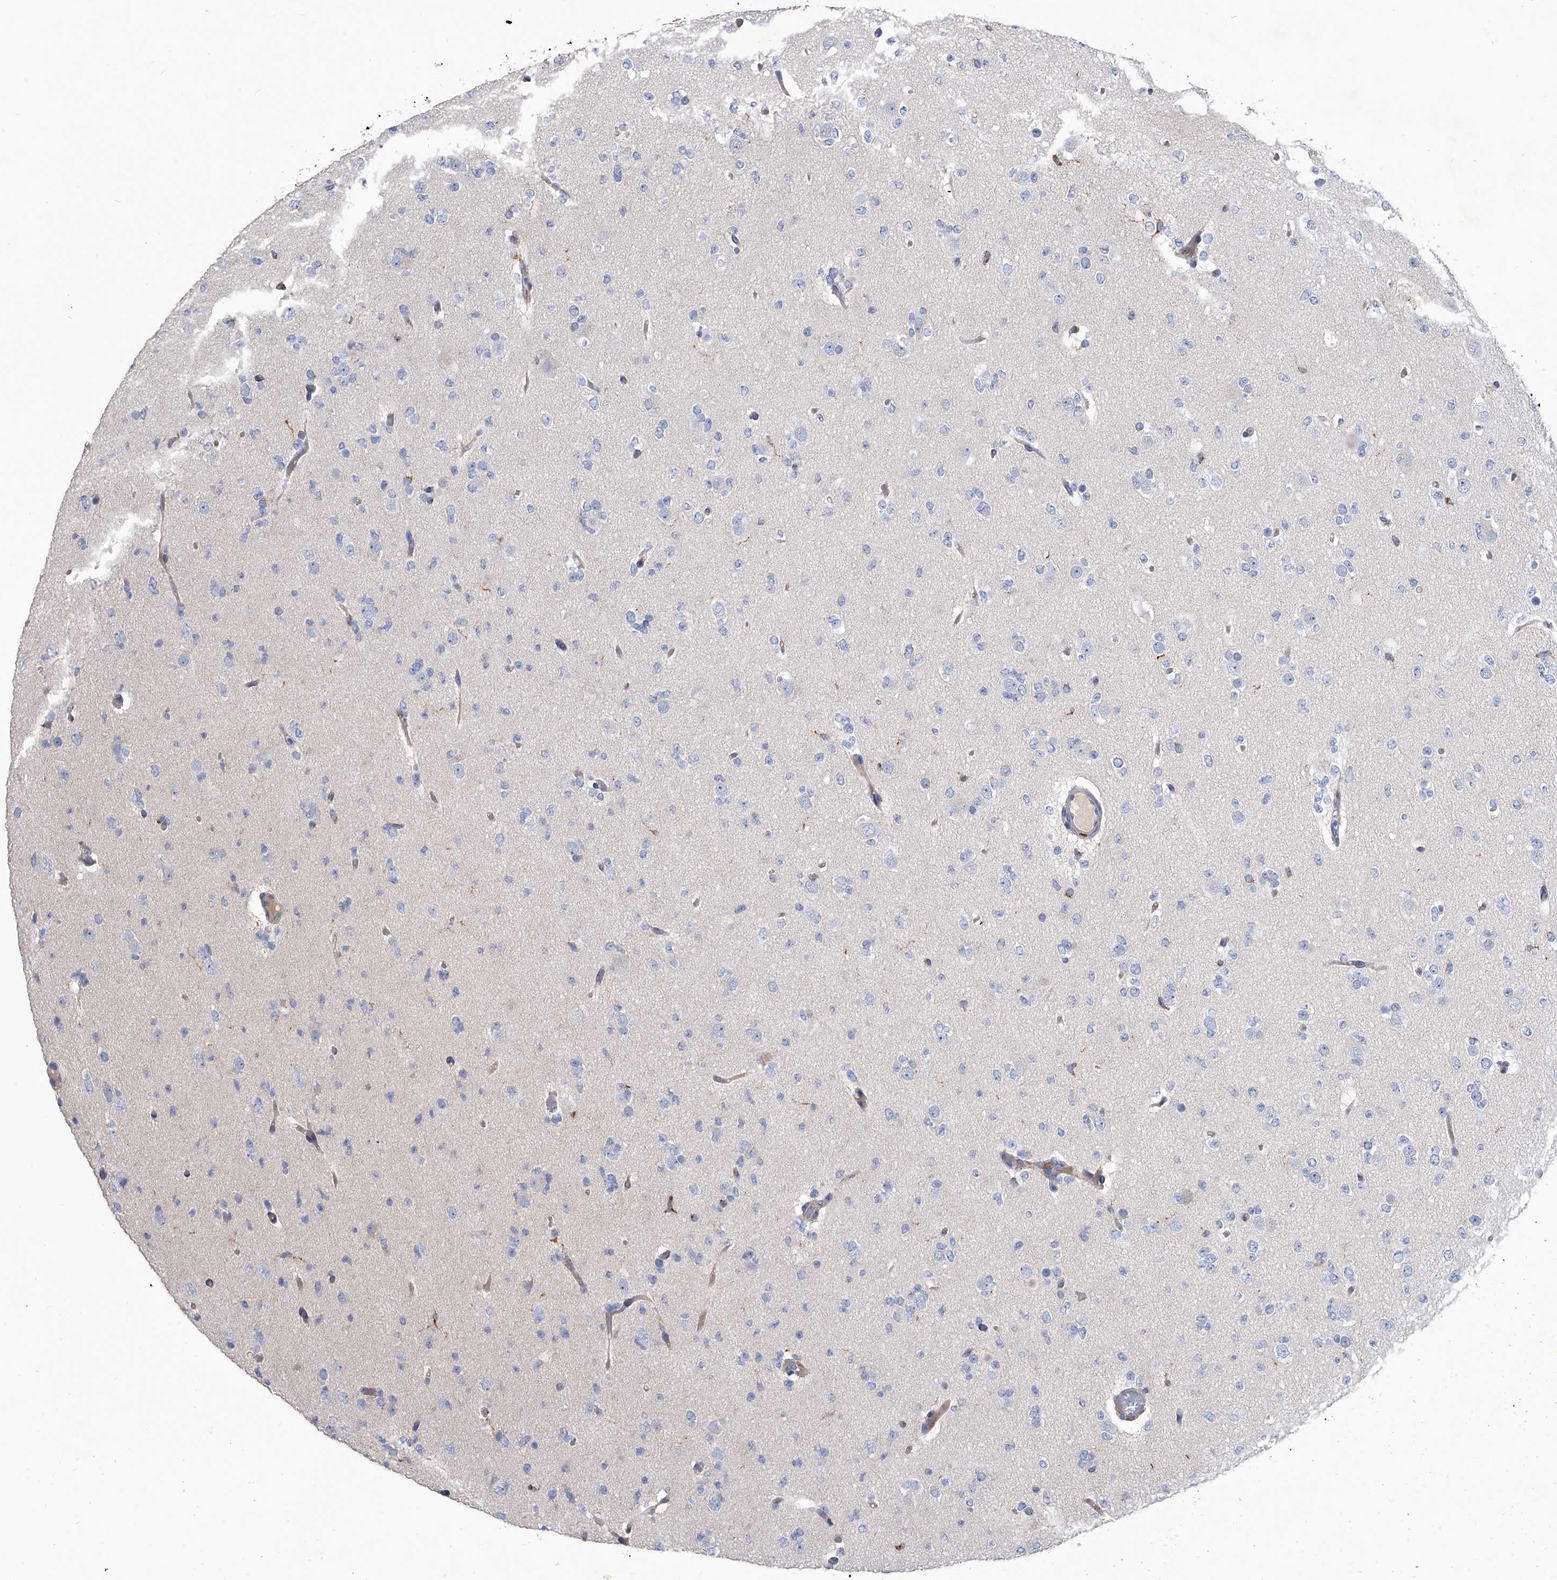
{"staining": {"intensity": "negative", "quantity": "none", "location": "none"}, "tissue": "glioma", "cell_type": "Tumor cells", "image_type": "cancer", "snomed": [{"axis": "morphology", "description": "Glioma, malignant, Low grade"}, {"axis": "topography", "description": "Brain"}], "caption": "The immunohistochemistry photomicrograph has no significant expression in tumor cells of malignant glioma (low-grade) tissue. Brightfield microscopy of IHC stained with DAB (brown) and hematoxylin (blue), captured at high magnification.", "gene": "SPP1", "patient": {"sex": "female", "age": 22}}